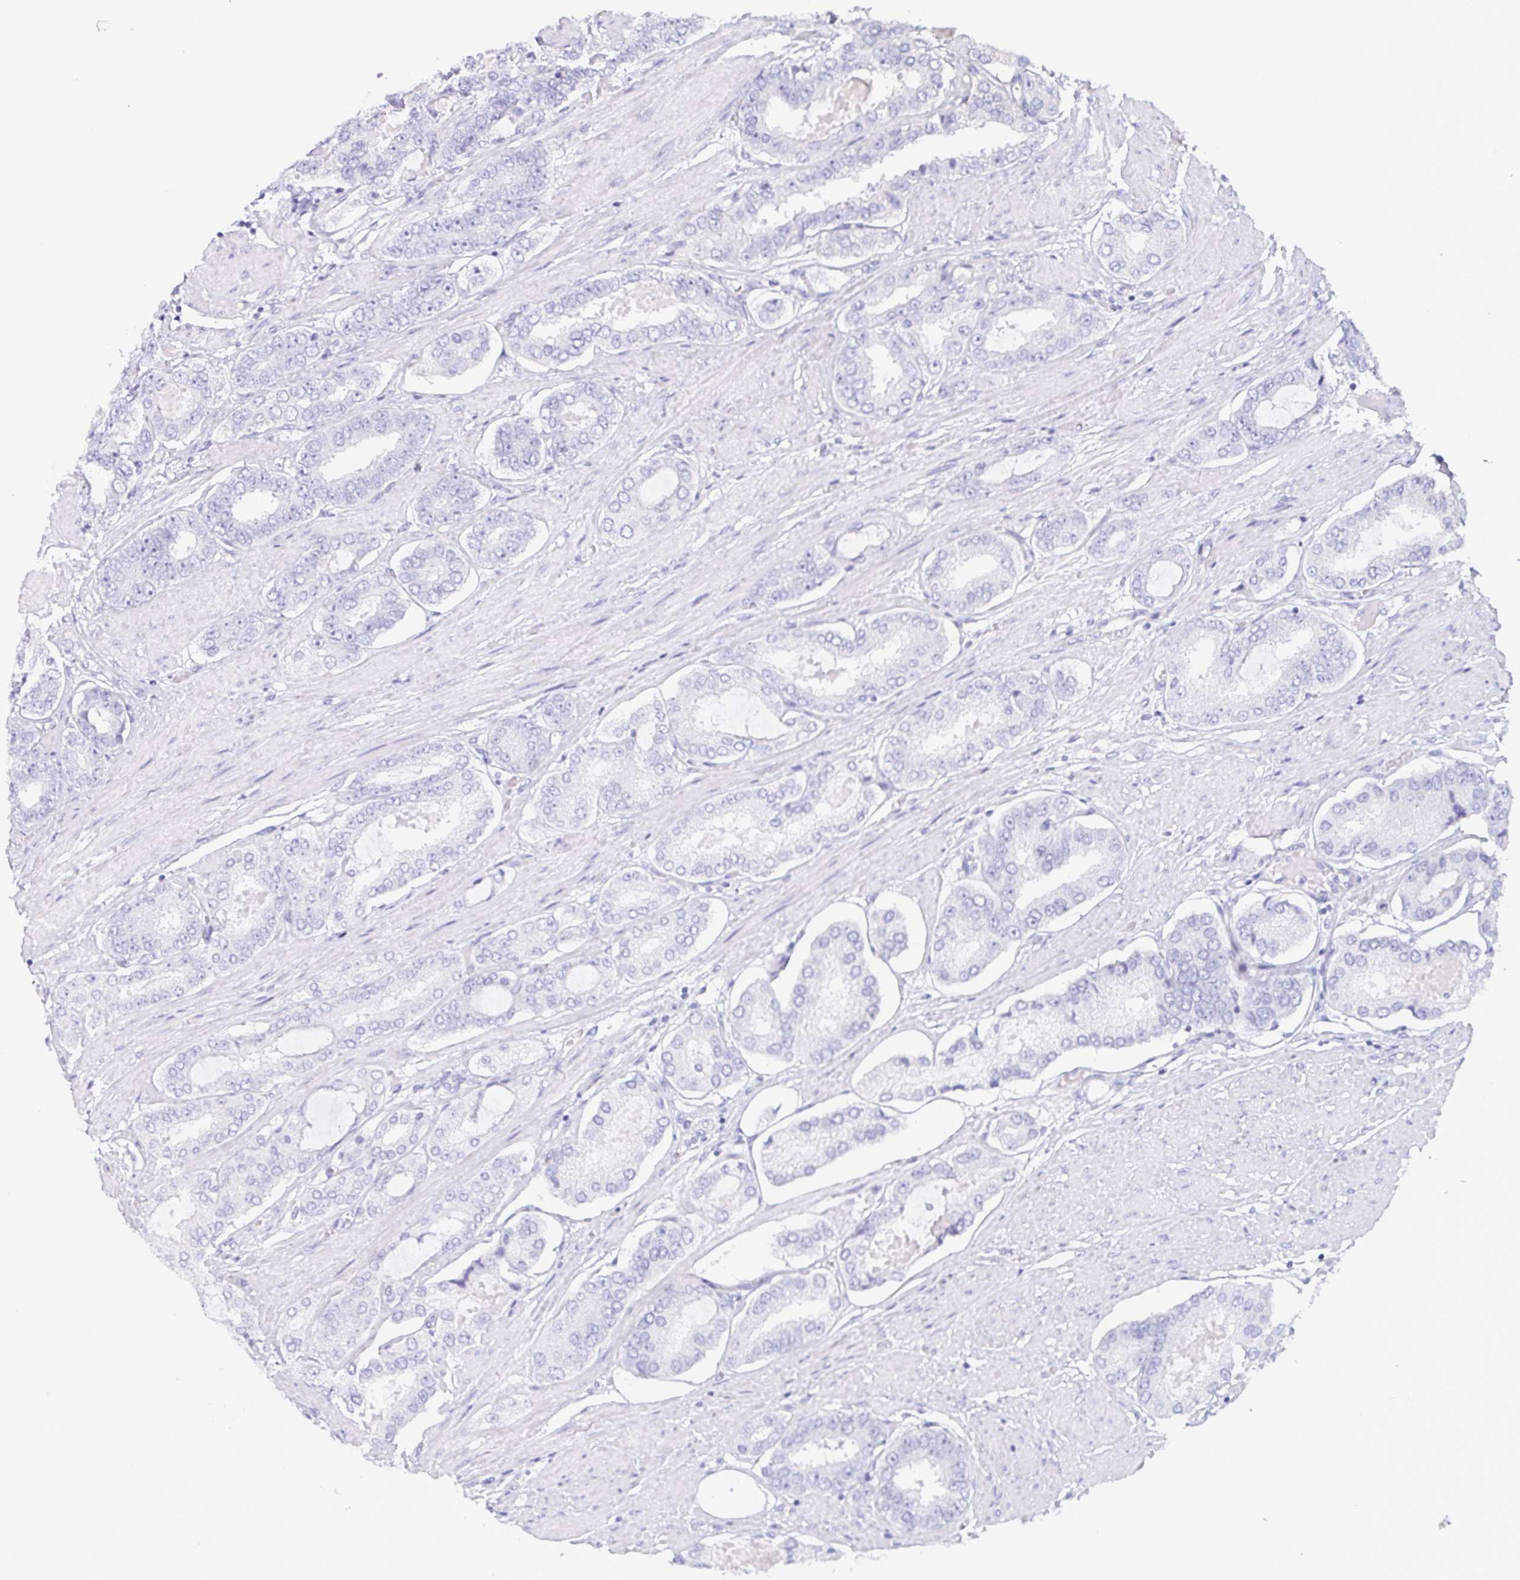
{"staining": {"intensity": "negative", "quantity": "none", "location": "none"}, "tissue": "prostate cancer", "cell_type": "Tumor cells", "image_type": "cancer", "snomed": [{"axis": "morphology", "description": "Adenocarcinoma, High grade"}, {"axis": "topography", "description": "Prostate"}], "caption": "Tumor cells show no significant staining in prostate cancer.", "gene": "PRR4", "patient": {"sex": "male", "age": 63}}